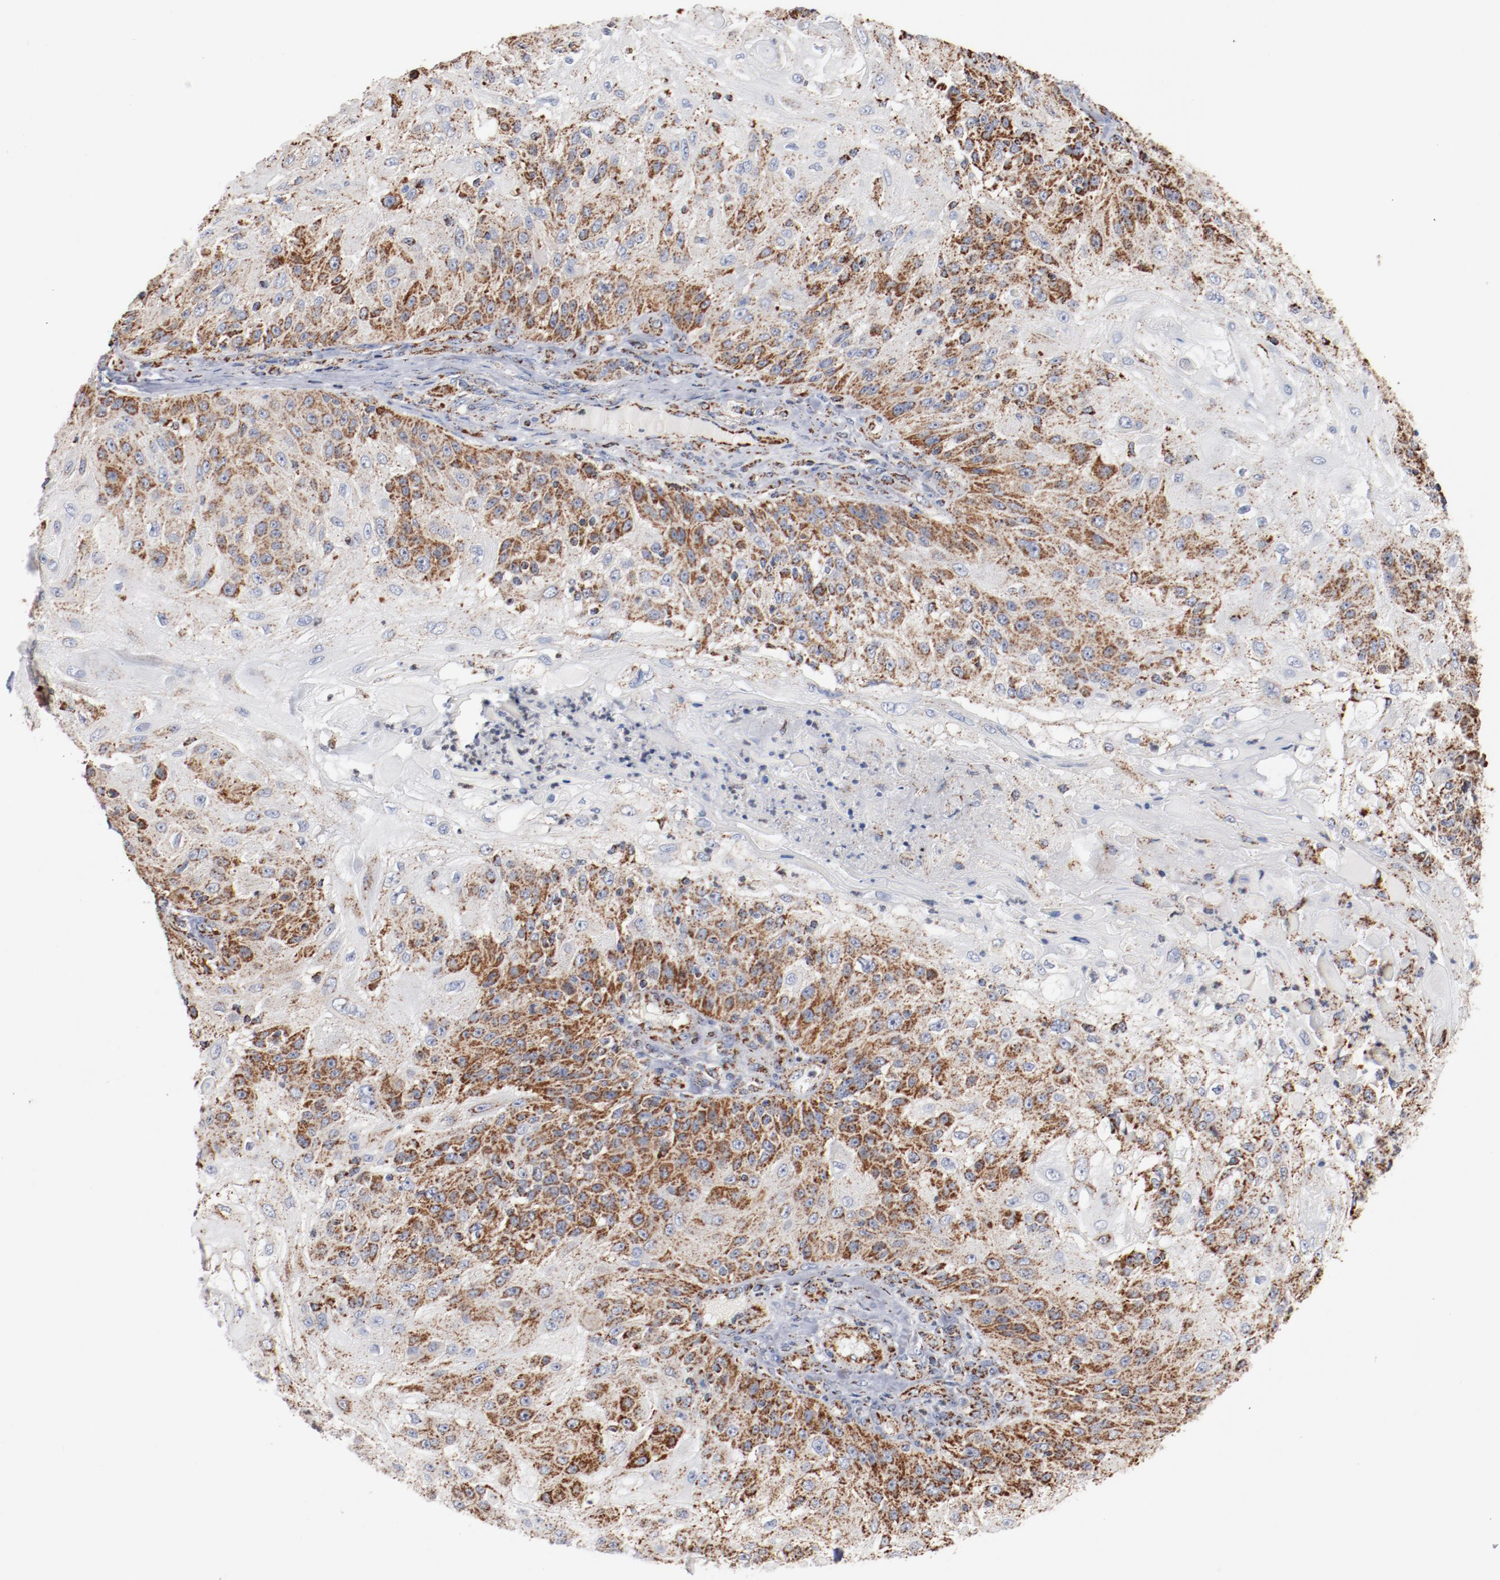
{"staining": {"intensity": "strong", "quantity": "25%-75%", "location": "cytoplasmic/membranous"}, "tissue": "skin cancer", "cell_type": "Tumor cells", "image_type": "cancer", "snomed": [{"axis": "morphology", "description": "Normal tissue, NOS"}, {"axis": "morphology", "description": "Squamous cell carcinoma, NOS"}, {"axis": "topography", "description": "Skin"}], "caption": "Immunohistochemistry (IHC) micrograph of skin squamous cell carcinoma stained for a protein (brown), which displays high levels of strong cytoplasmic/membranous positivity in about 25%-75% of tumor cells.", "gene": "NDUFS4", "patient": {"sex": "female", "age": 83}}